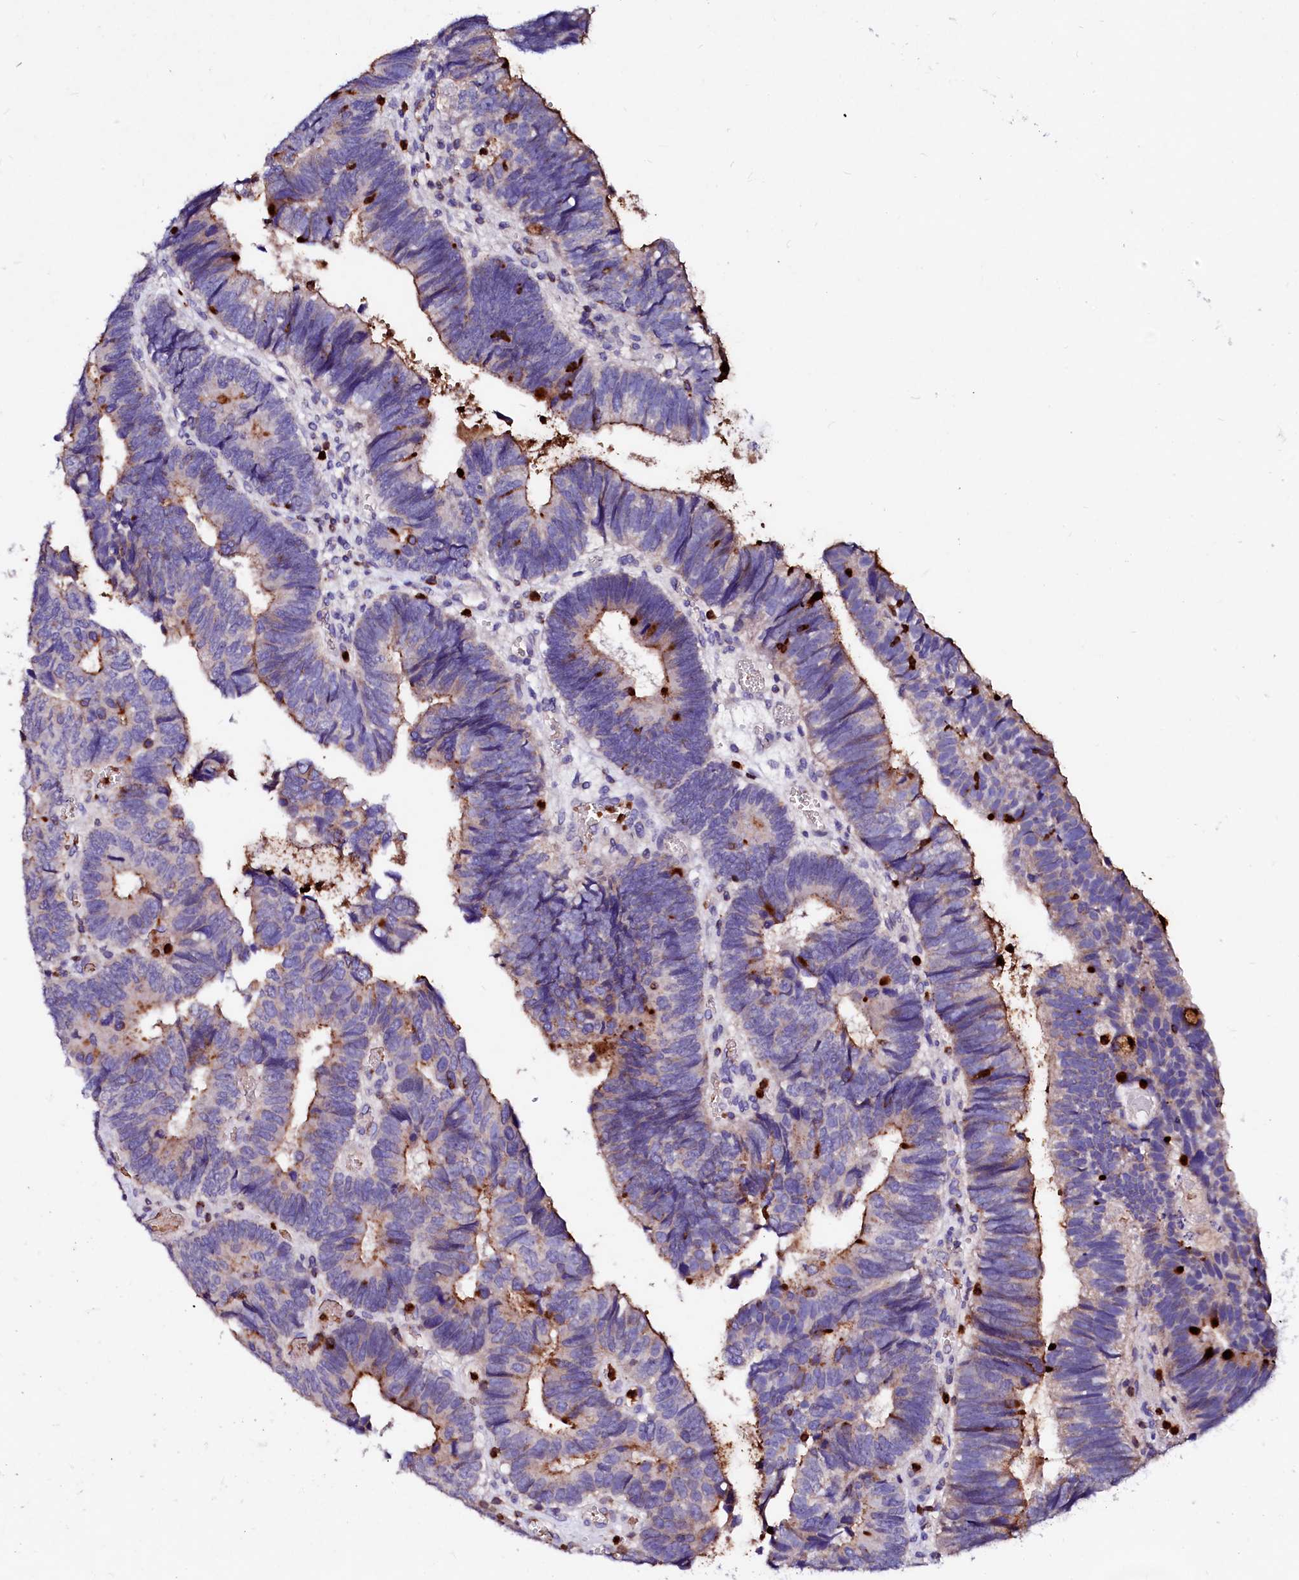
{"staining": {"intensity": "moderate", "quantity": "25%-75%", "location": "cytoplasmic/membranous"}, "tissue": "colorectal cancer", "cell_type": "Tumor cells", "image_type": "cancer", "snomed": [{"axis": "morphology", "description": "Adenocarcinoma, NOS"}, {"axis": "topography", "description": "Colon"}], "caption": "Colorectal adenocarcinoma stained with DAB IHC demonstrates medium levels of moderate cytoplasmic/membranous staining in about 25%-75% of tumor cells.", "gene": "RAB27A", "patient": {"sex": "female", "age": 67}}